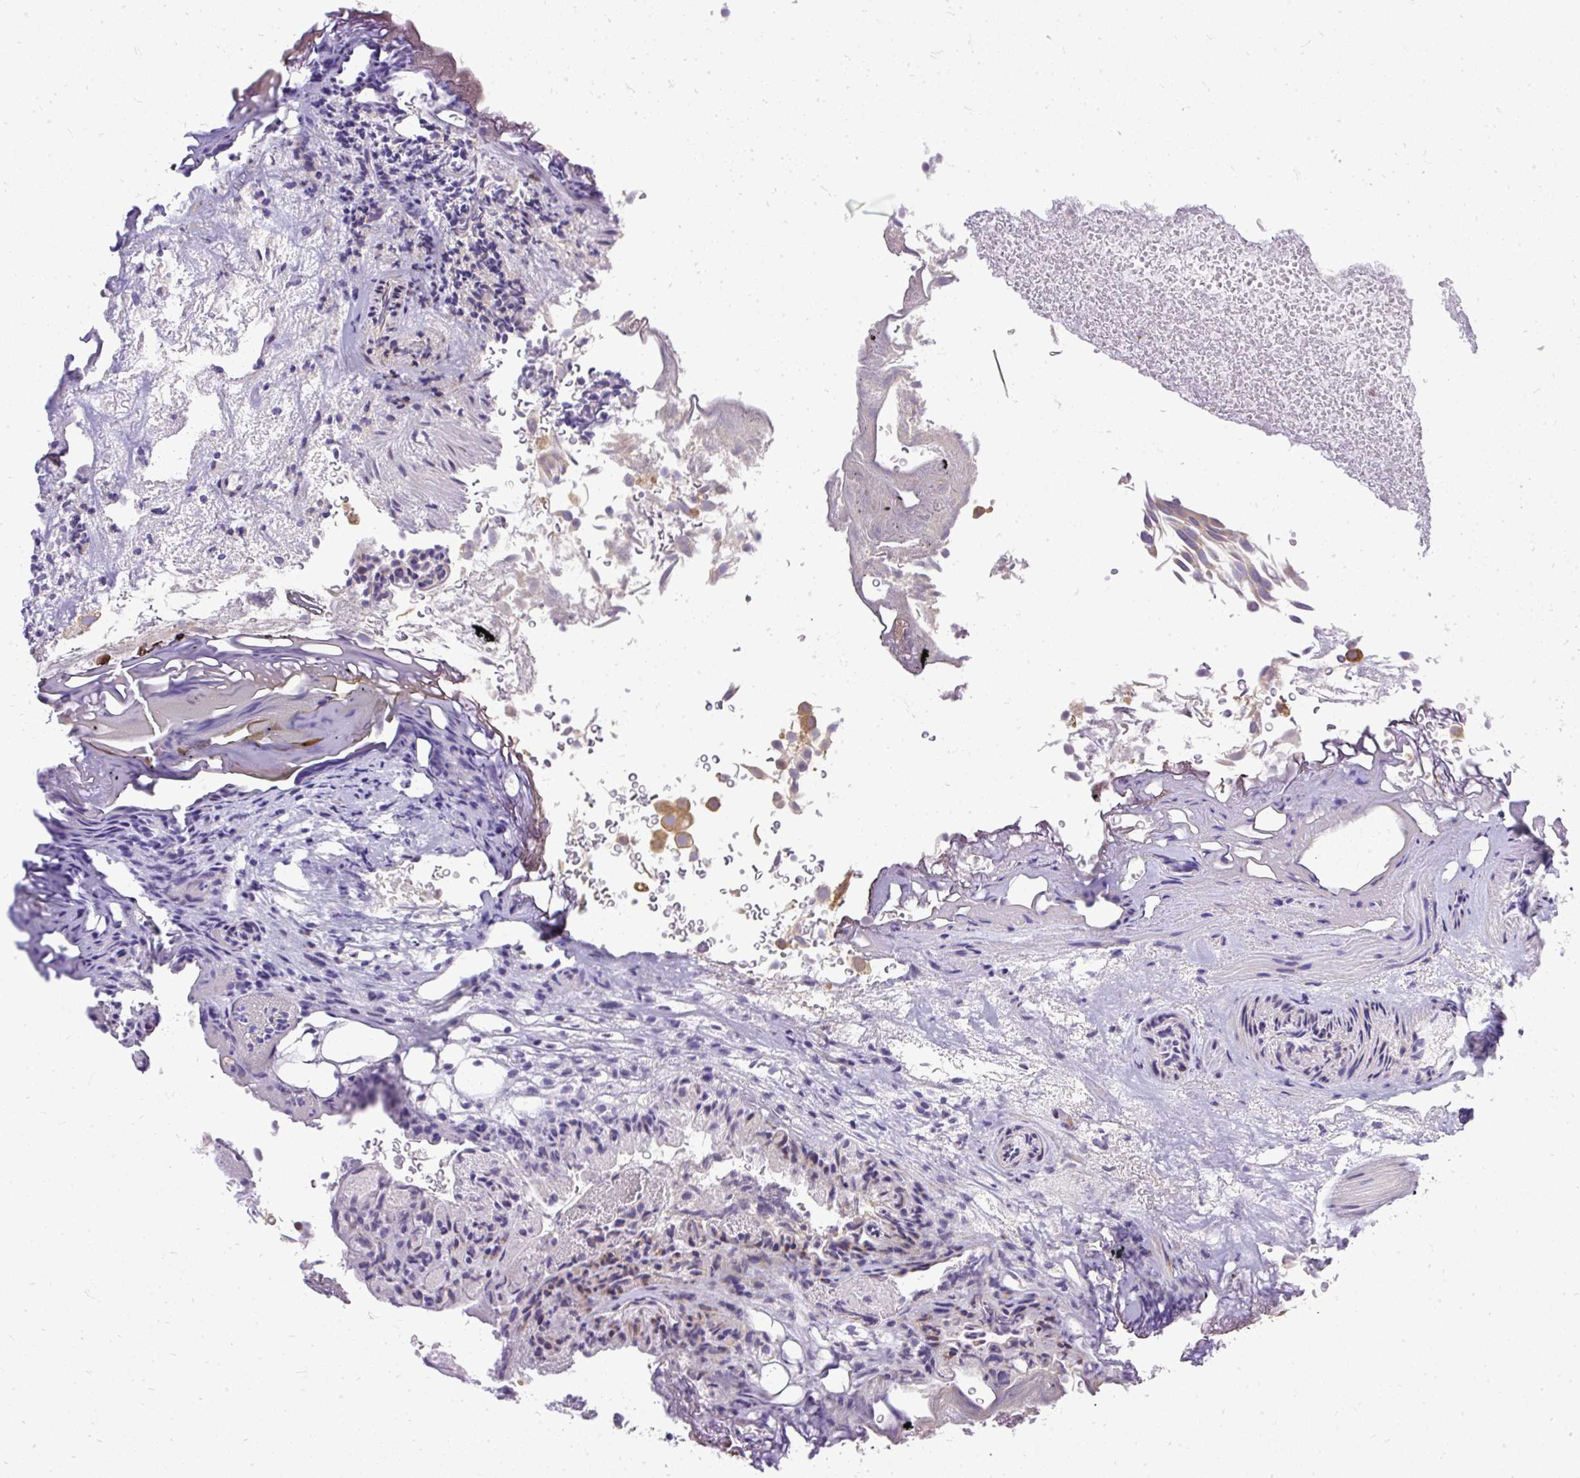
{"staining": {"intensity": "moderate", "quantity": ">75%", "location": "cytoplasmic/membranous"}, "tissue": "urothelial cancer", "cell_type": "Tumor cells", "image_type": "cancer", "snomed": [{"axis": "morphology", "description": "Urothelial carcinoma, Low grade"}, {"axis": "topography", "description": "Urinary bladder"}], "caption": "Immunohistochemical staining of urothelial carcinoma (low-grade) reveals medium levels of moderate cytoplasmic/membranous protein staining in approximately >75% of tumor cells. The staining was performed using DAB, with brown indicating positive protein expression. Nuclei are stained blue with hematoxylin.", "gene": "TRIM17", "patient": {"sex": "male", "age": 78}}